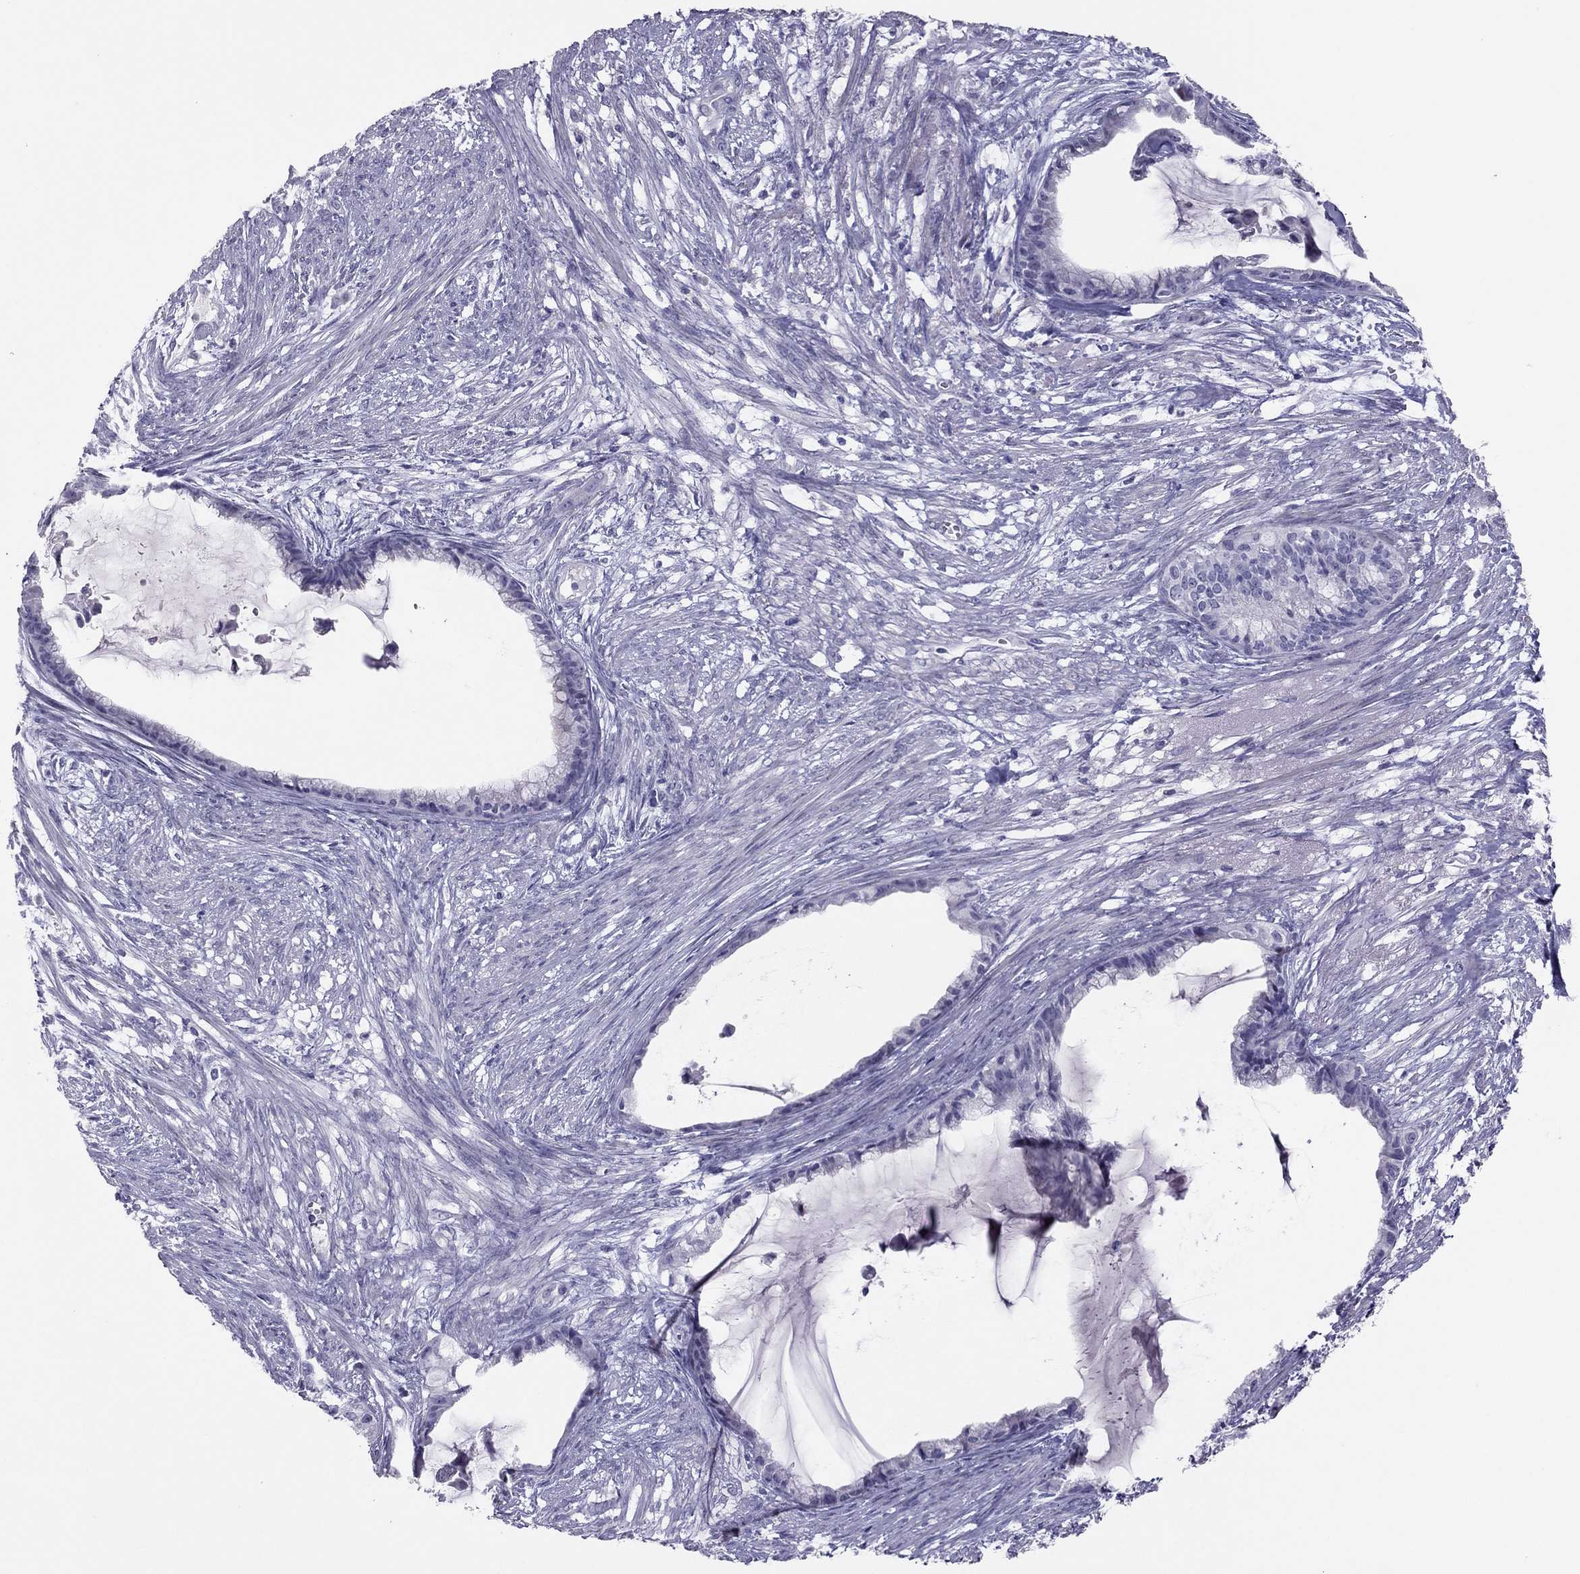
{"staining": {"intensity": "negative", "quantity": "none", "location": "none"}, "tissue": "endometrial cancer", "cell_type": "Tumor cells", "image_type": "cancer", "snomed": [{"axis": "morphology", "description": "Adenocarcinoma, NOS"}, {"axis": "topography", "description": "Endometrium"}], "caption": "A high-resolution image shows IHC staining of adenocarcinoma (endometrial), which reveals no significant staining in tumor cells.", "gene": "RGS8", "patient": {"sex": "female", "age": 86}}